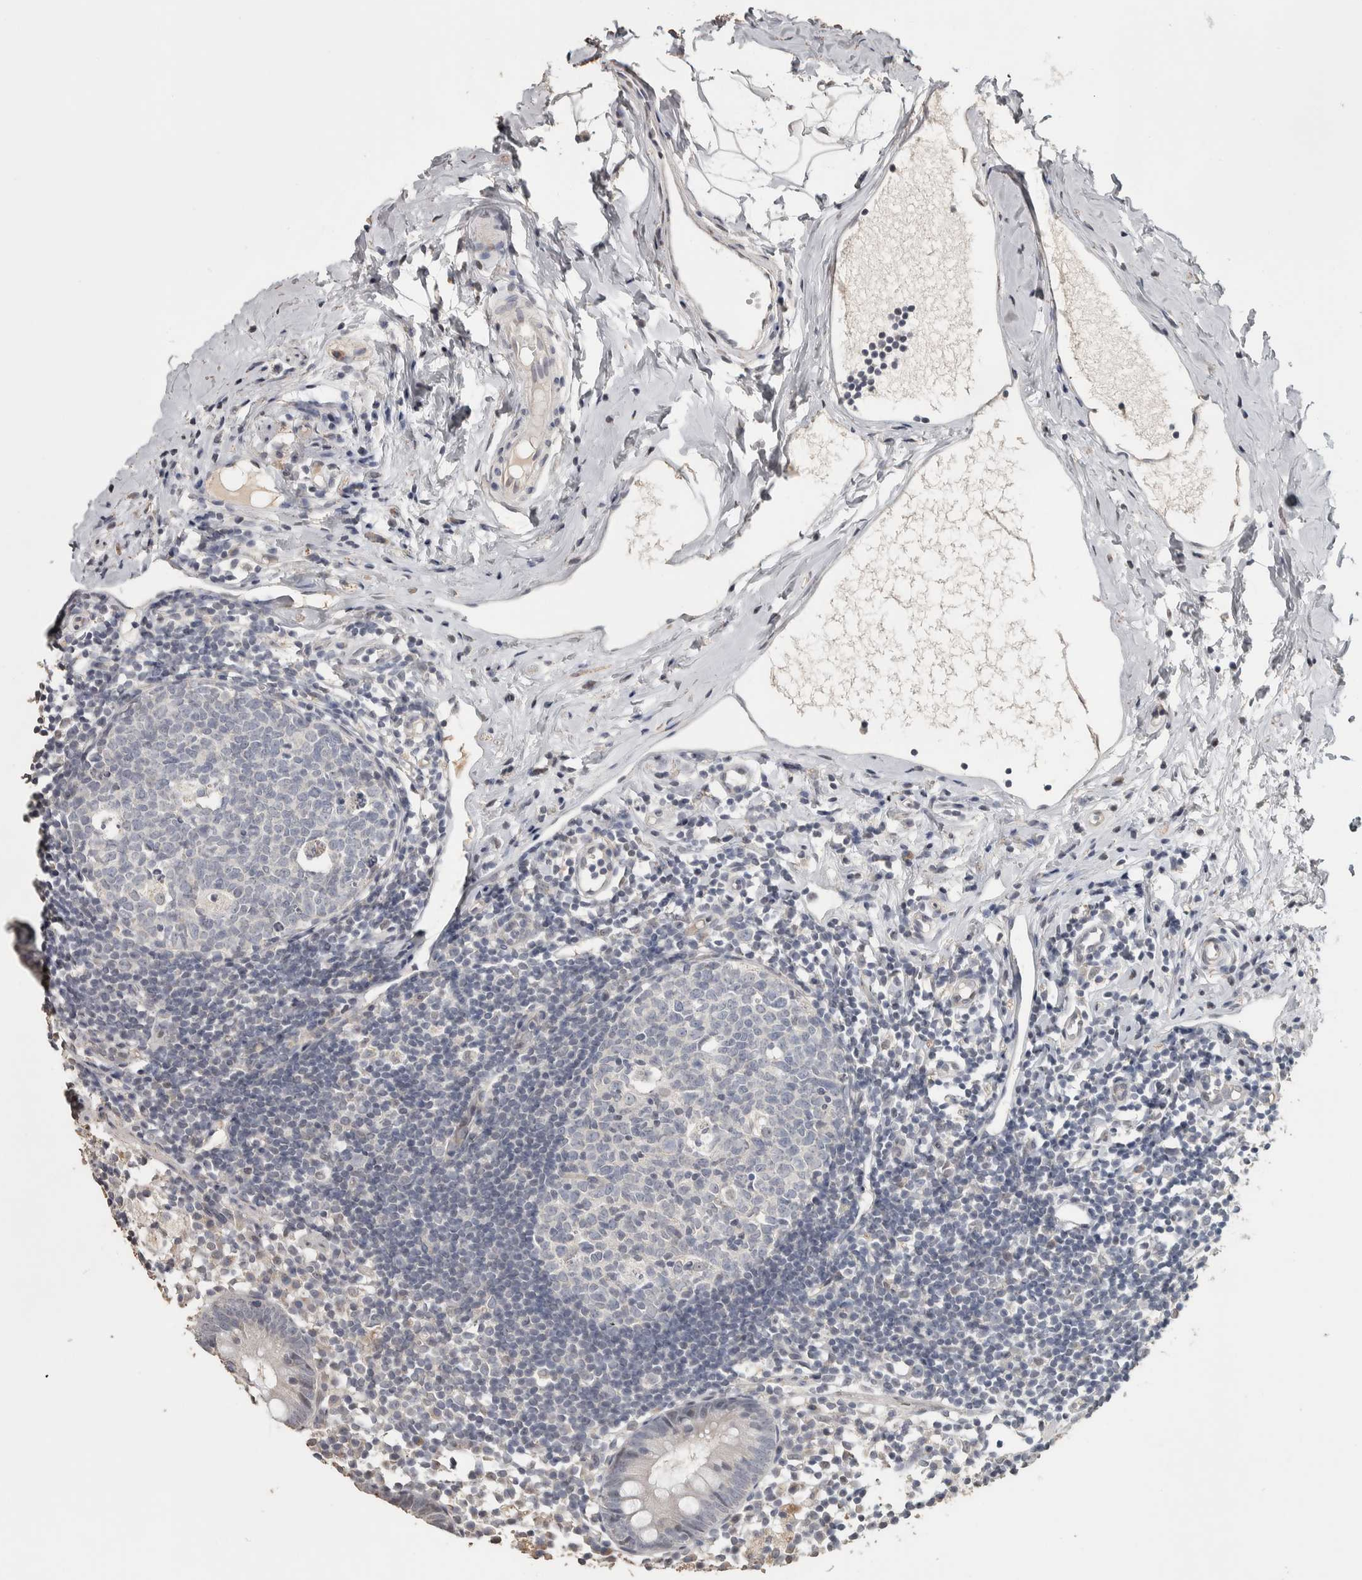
{"staining": {"intensity": "negative", "quantity": "none", "location": "none"}, "tissue": "appendix", "cell_type": "Glandular cells", "image_type": "normal", "snomed": [{"axis": "morphology", "description": "Normal tissue, NOS"}, {"axis": "topography", "description": "Appendix"}], "caption": "IHC histopathology image of unremarkable human appendix stained for a protein (brown), which demonstrates no expression in glandular cells. (DAB (3,3'-diaminobenzidine) immunohistochemistry (IHC) visualized using brightfield microscopy, high magnification).", "gene": "NECAB1", "patient": {"sex": "female", "age": 20}}